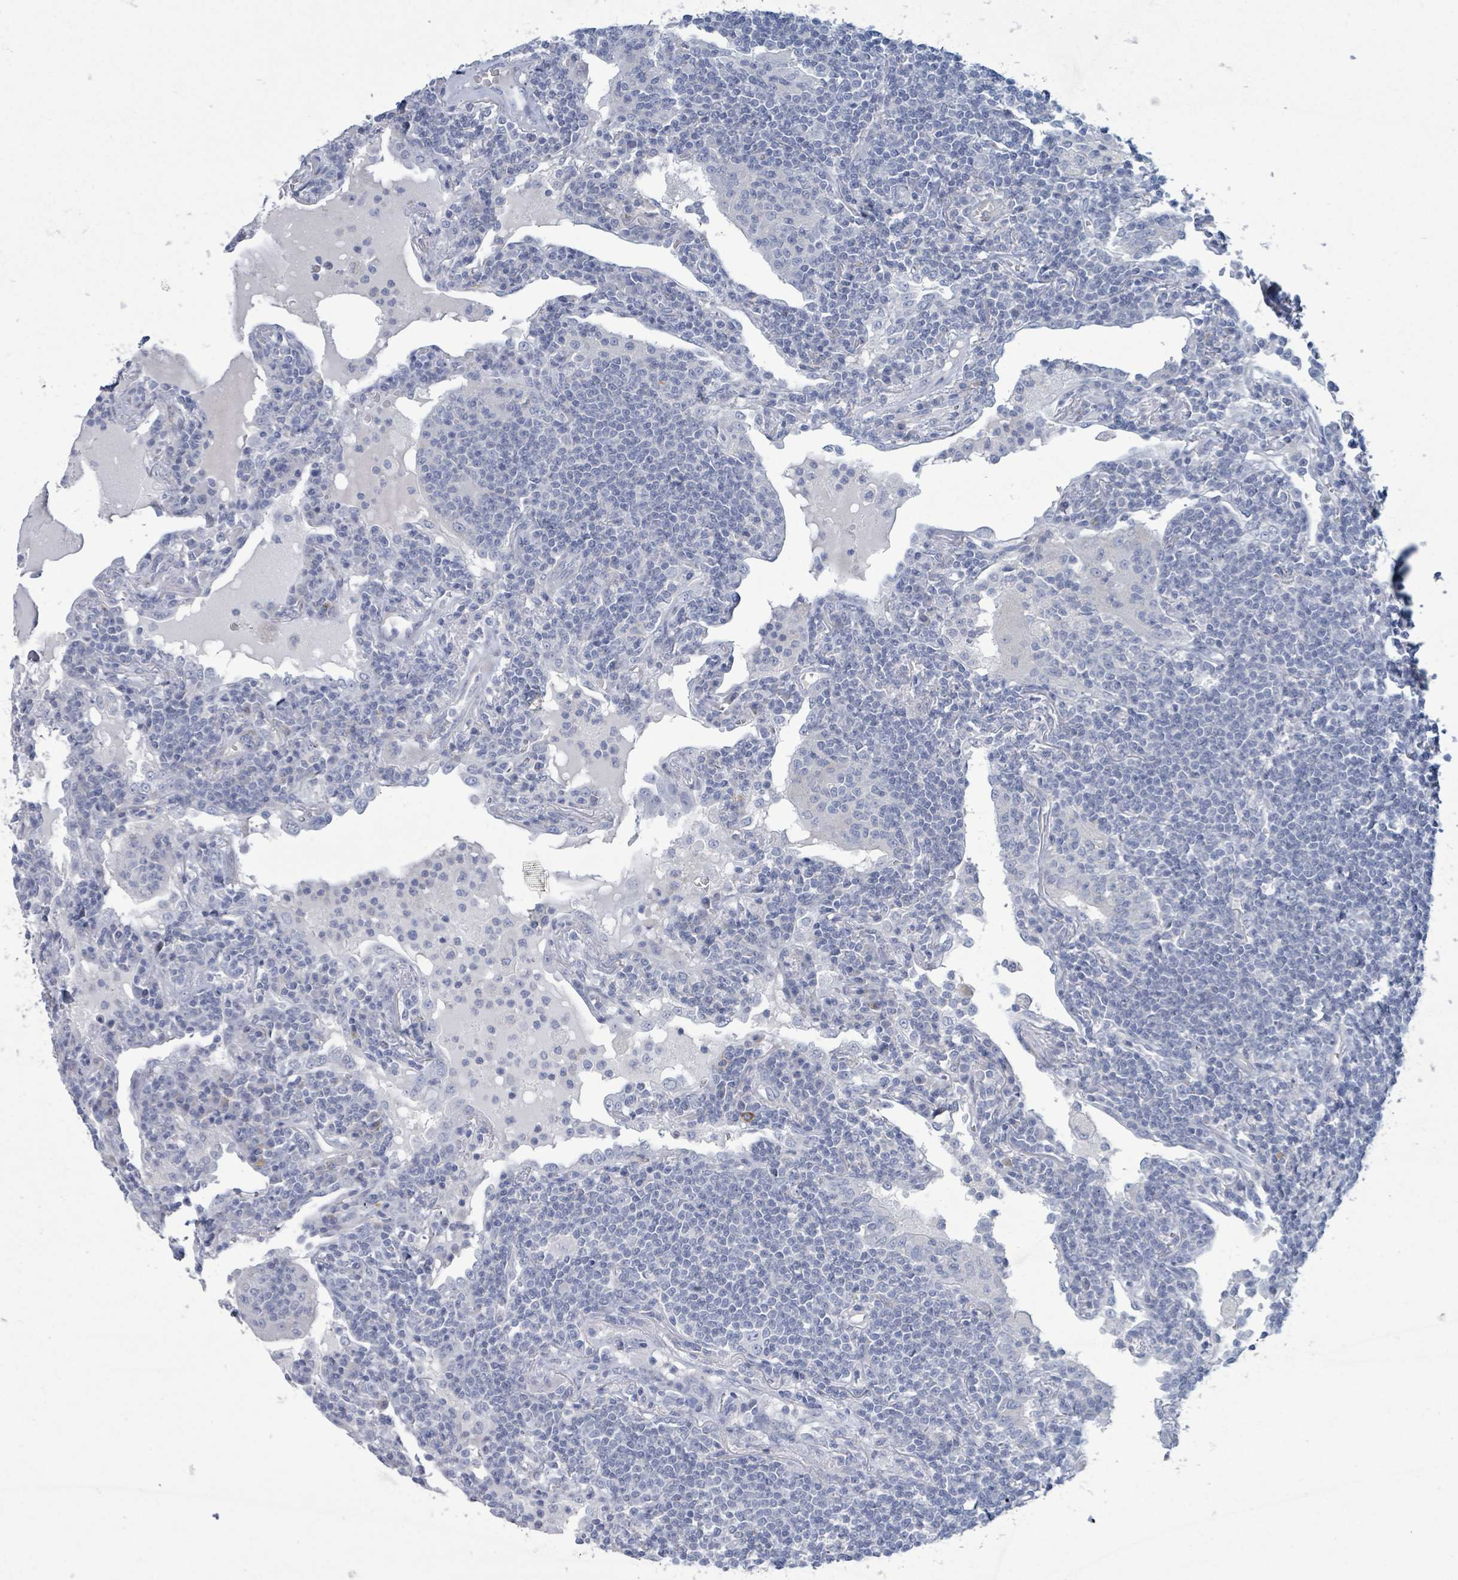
{"staining": {"intensity": "negative", "quantity": "none", "location": "none"}, "tissue": "lymphoma", "cell_type": "Tumor cells", "image_type": "cancer", "snomed": [{"axis": "morphology", "description": "Malignant lymphoma, non-Hodgkin's type, Low grade"}, {"axis": "topography", "description": "Lung"}], "caption": "DAB (3,3'-diaminobenzidine) immunohistochemical staining of human lymphoma shows no significant positivity in tumor cells. Nuclei are stained in blue.", "gene": "PKLR", "patient": {"sex": "female", "age": 71}}